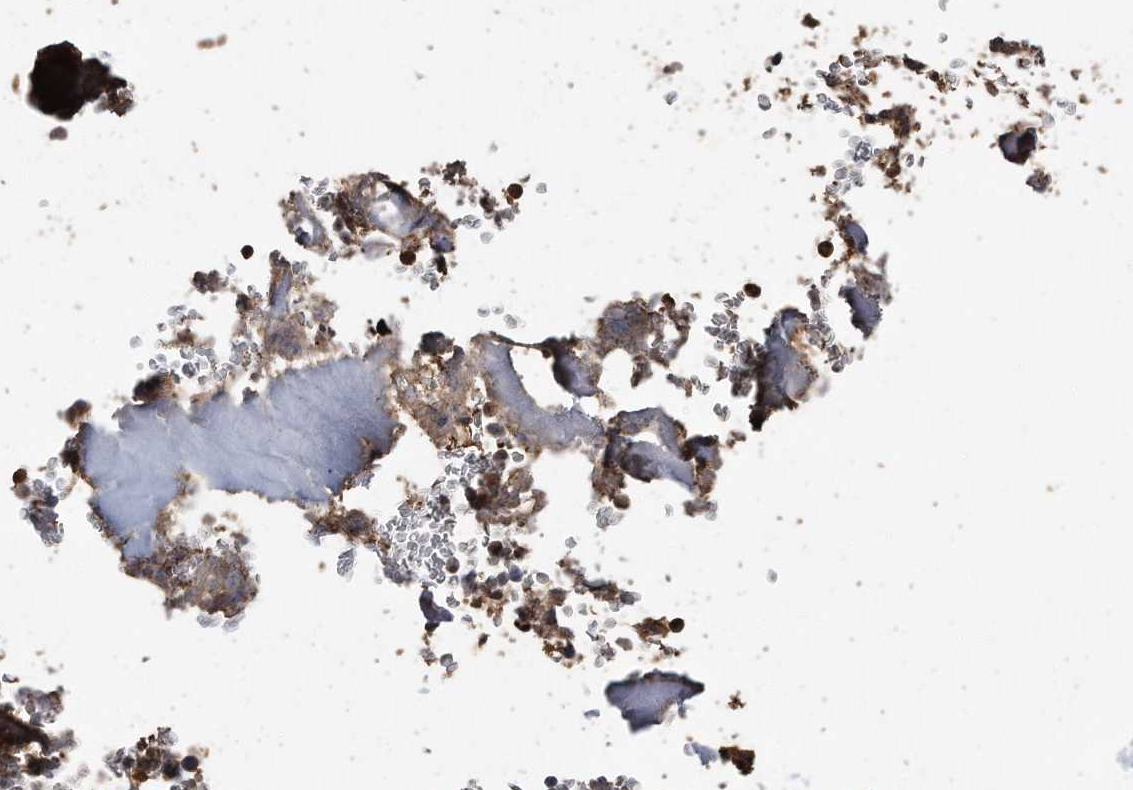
{"staining": {"intensity": "strong", "quantity": "25%-75%", "location": "cytoplasmic/membranous,nuclear"}, "tissue": "bone marrow", "cell_type": "Hematopoietic cells", "image_type": "normal", "snomed": [{"axis": "morphology", "description": "Normal tissue, NOS"}, {"axis": "topography", "description": "Bone marrow"}], "caption": "Protein expression analysis of unremarkable human bone marrow reveals strong cytoplasmic/membranous,nuclear staining in approximately 25%-75% of hematopoietic cells.", "gene": "PELO", "patient": {"sex": "male", "age": 58}}